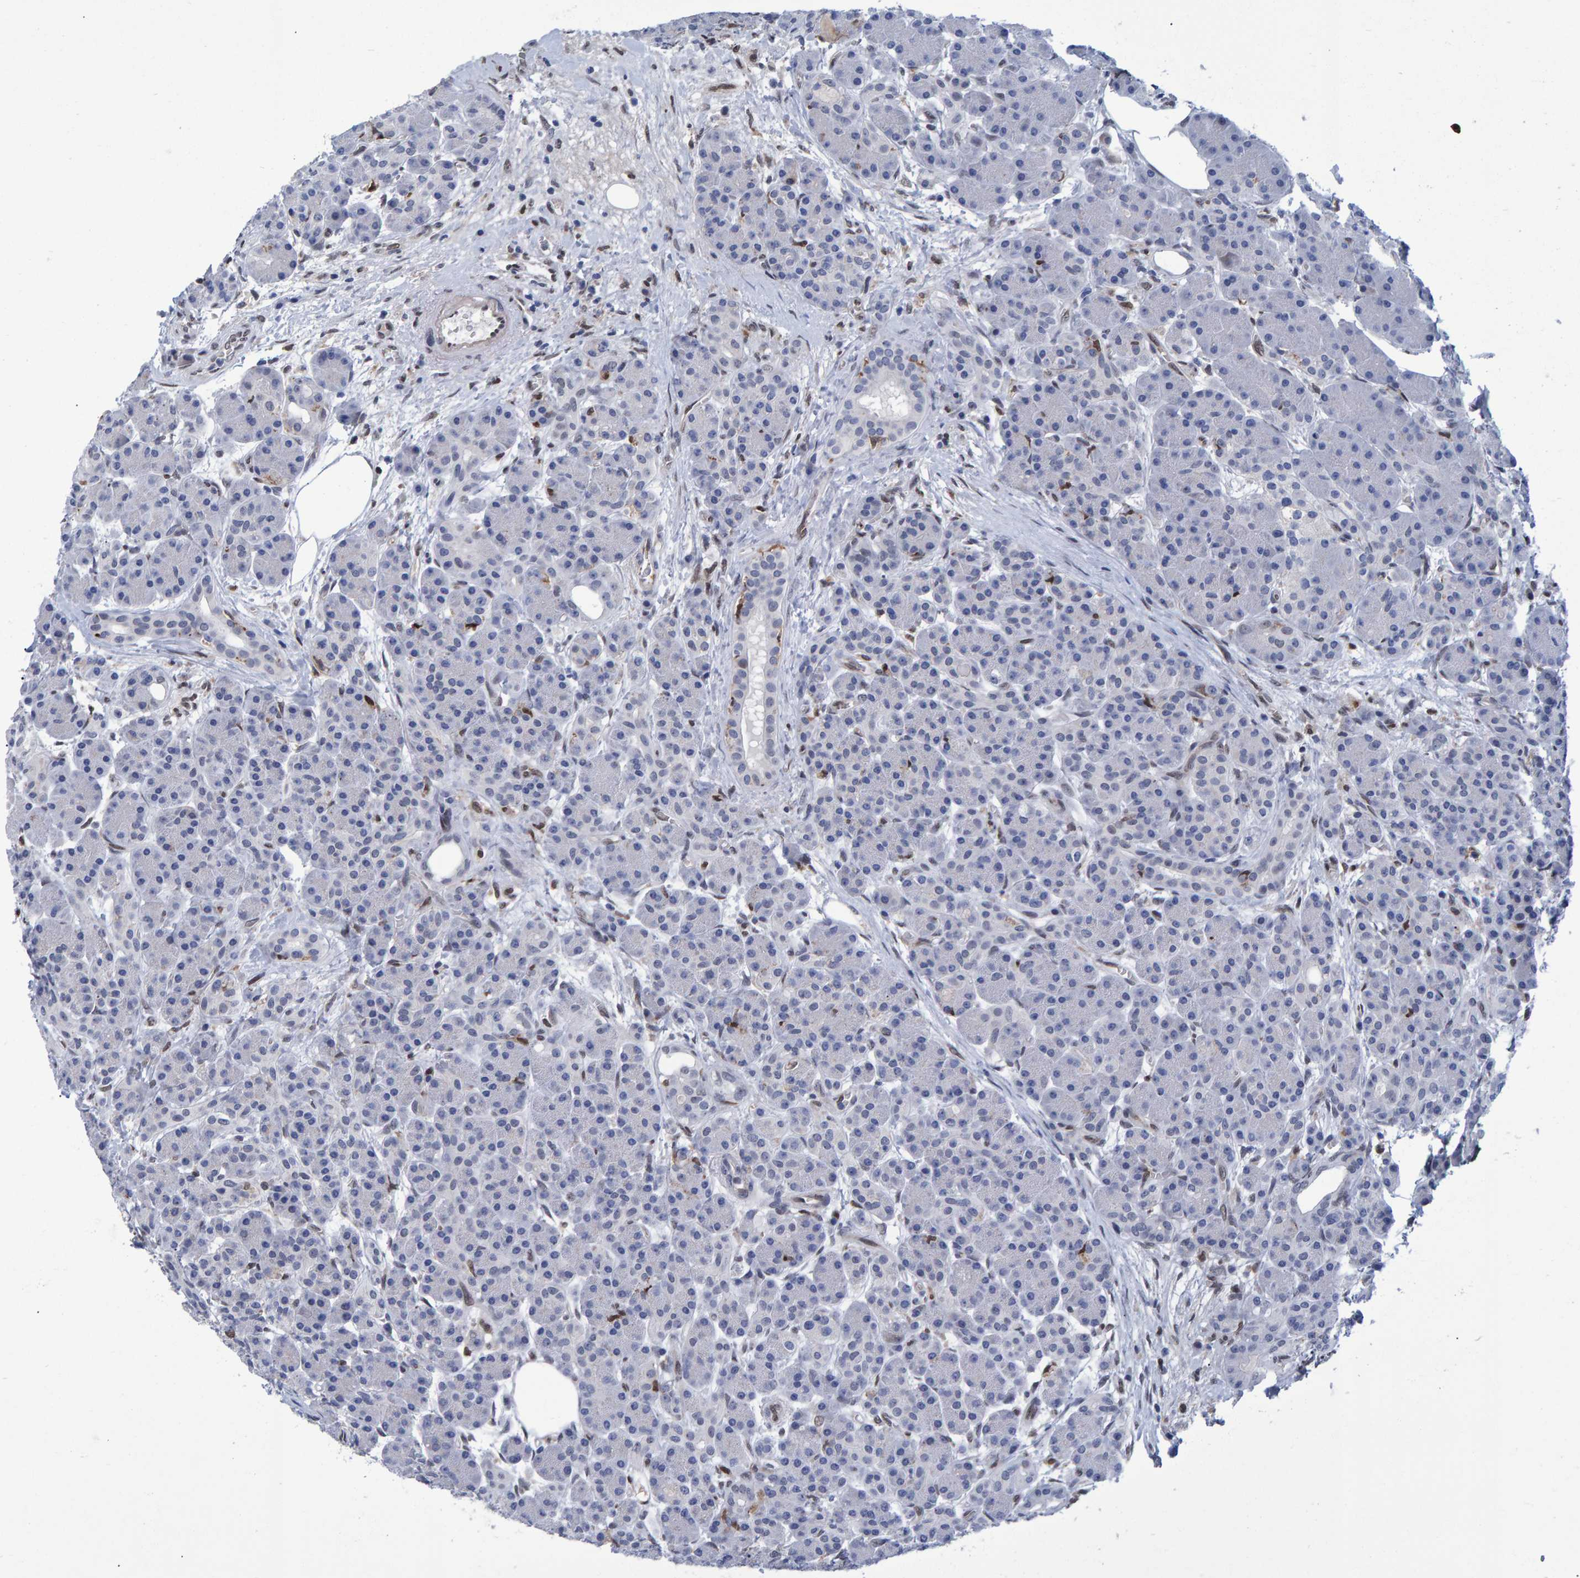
{"staining": {"intensity": "negative", "quantity": "none", "location": "none"}, "tissue": "pancreas", "cell_type": "Exocrine glandular cells", "image_type": "normal", "snomed": [{"axis": "morphology", "description": "Normal tissue, NOS"}, {"axis": "topography", "description": "Pancreas"}], "caption": "IHC histopathology image of unremarkable pancreas stained for a protein (brown), which demonstrates no staining in exocrine glandular cells.", "gene": "QKI", "patient": {"sex": "male", "age": 63}}